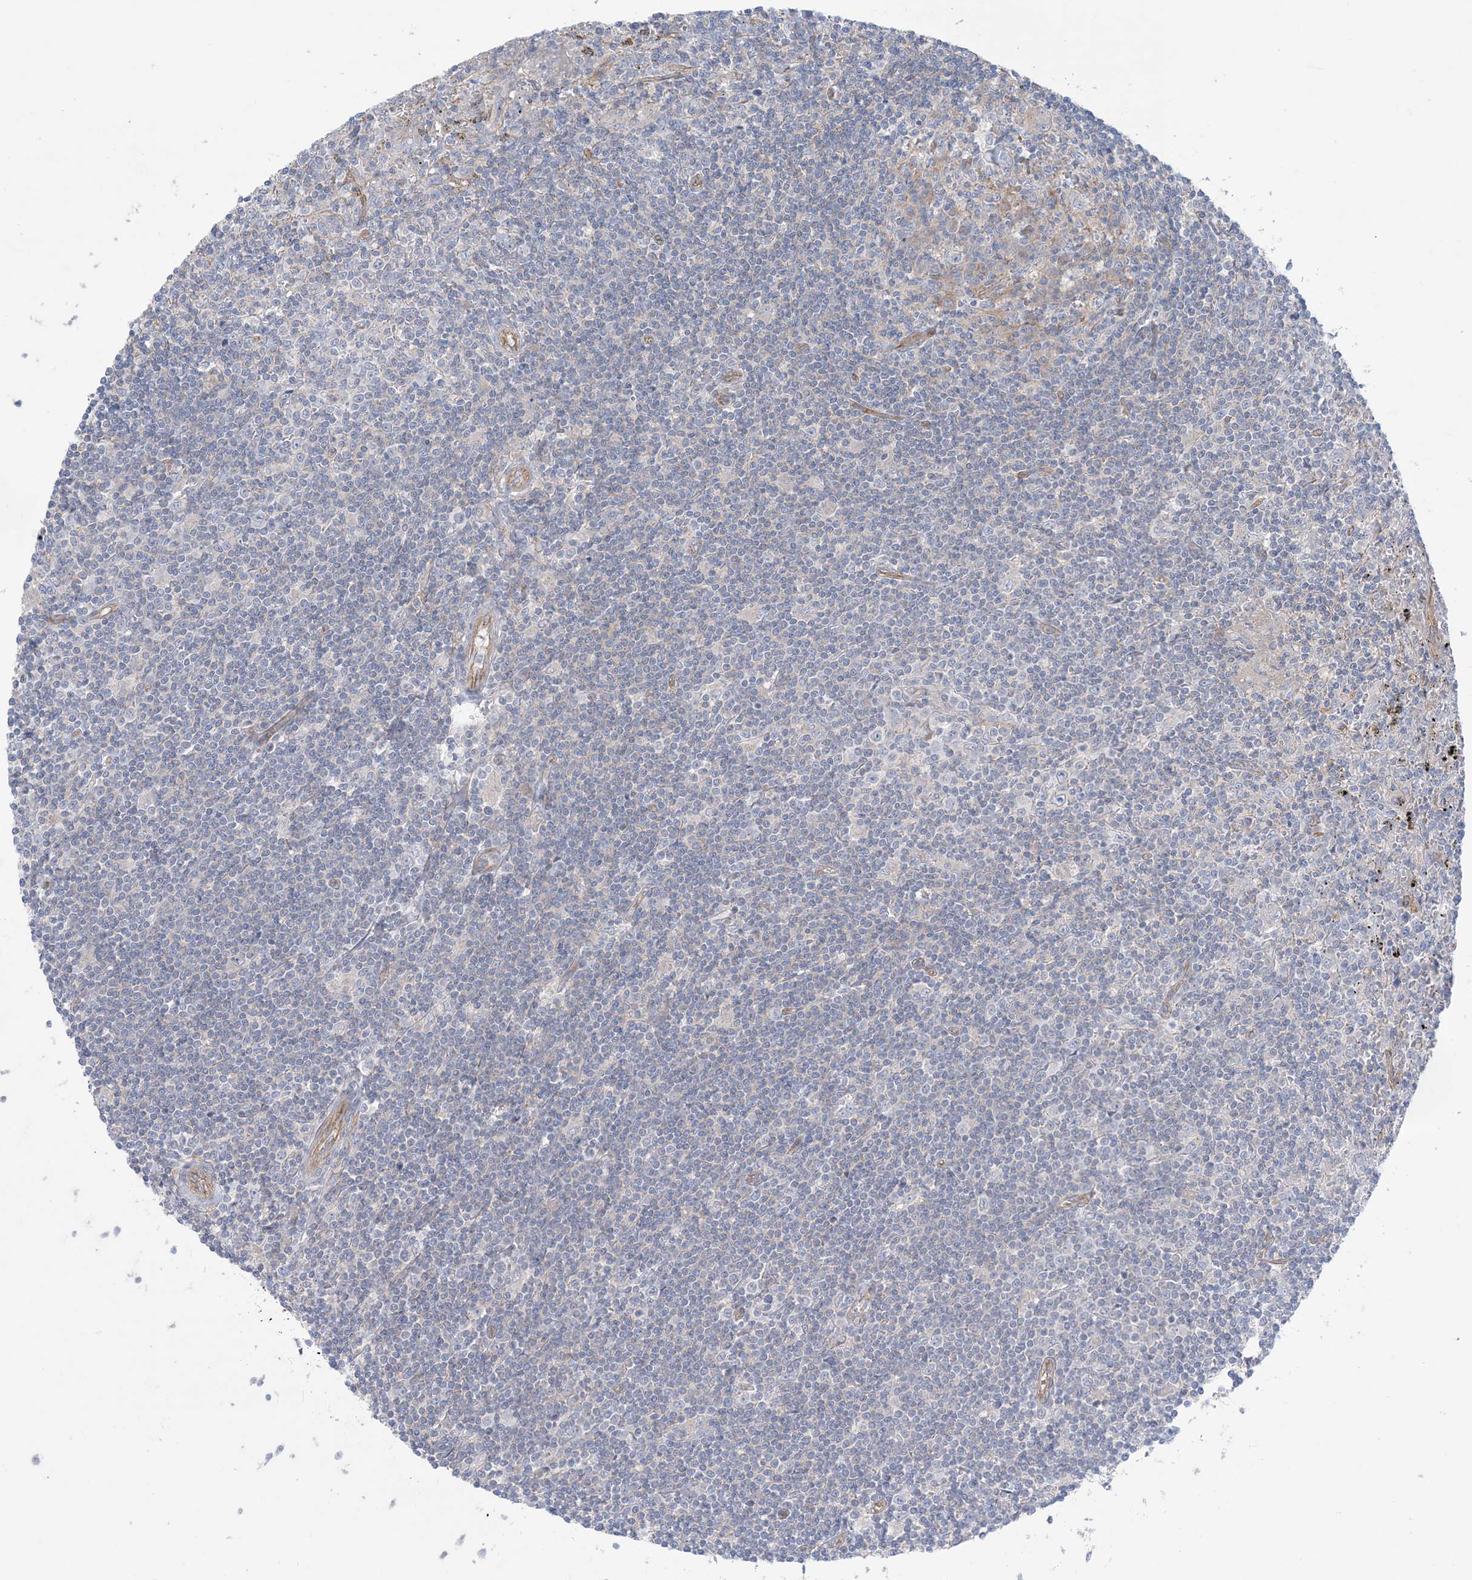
{"staining": {"intensity": "negative", "quantity": "none", "location": "none"}, "tissue": "lymphoma", "cell_type": "Tumor cells", "image_type": "cancer", "snomed": [{"axis": "morphology", "description": "Malignant lymphoma, non-Hodgkin's type, Low grade"}, {"axis": "topography", "description": "Spleen"}], "caption": "Human lymphoma stained for a protein using IHC reveals no positivity in tumor cells.", "gene": "CCNY", "patient": {"sex": "male", "age": 76}}